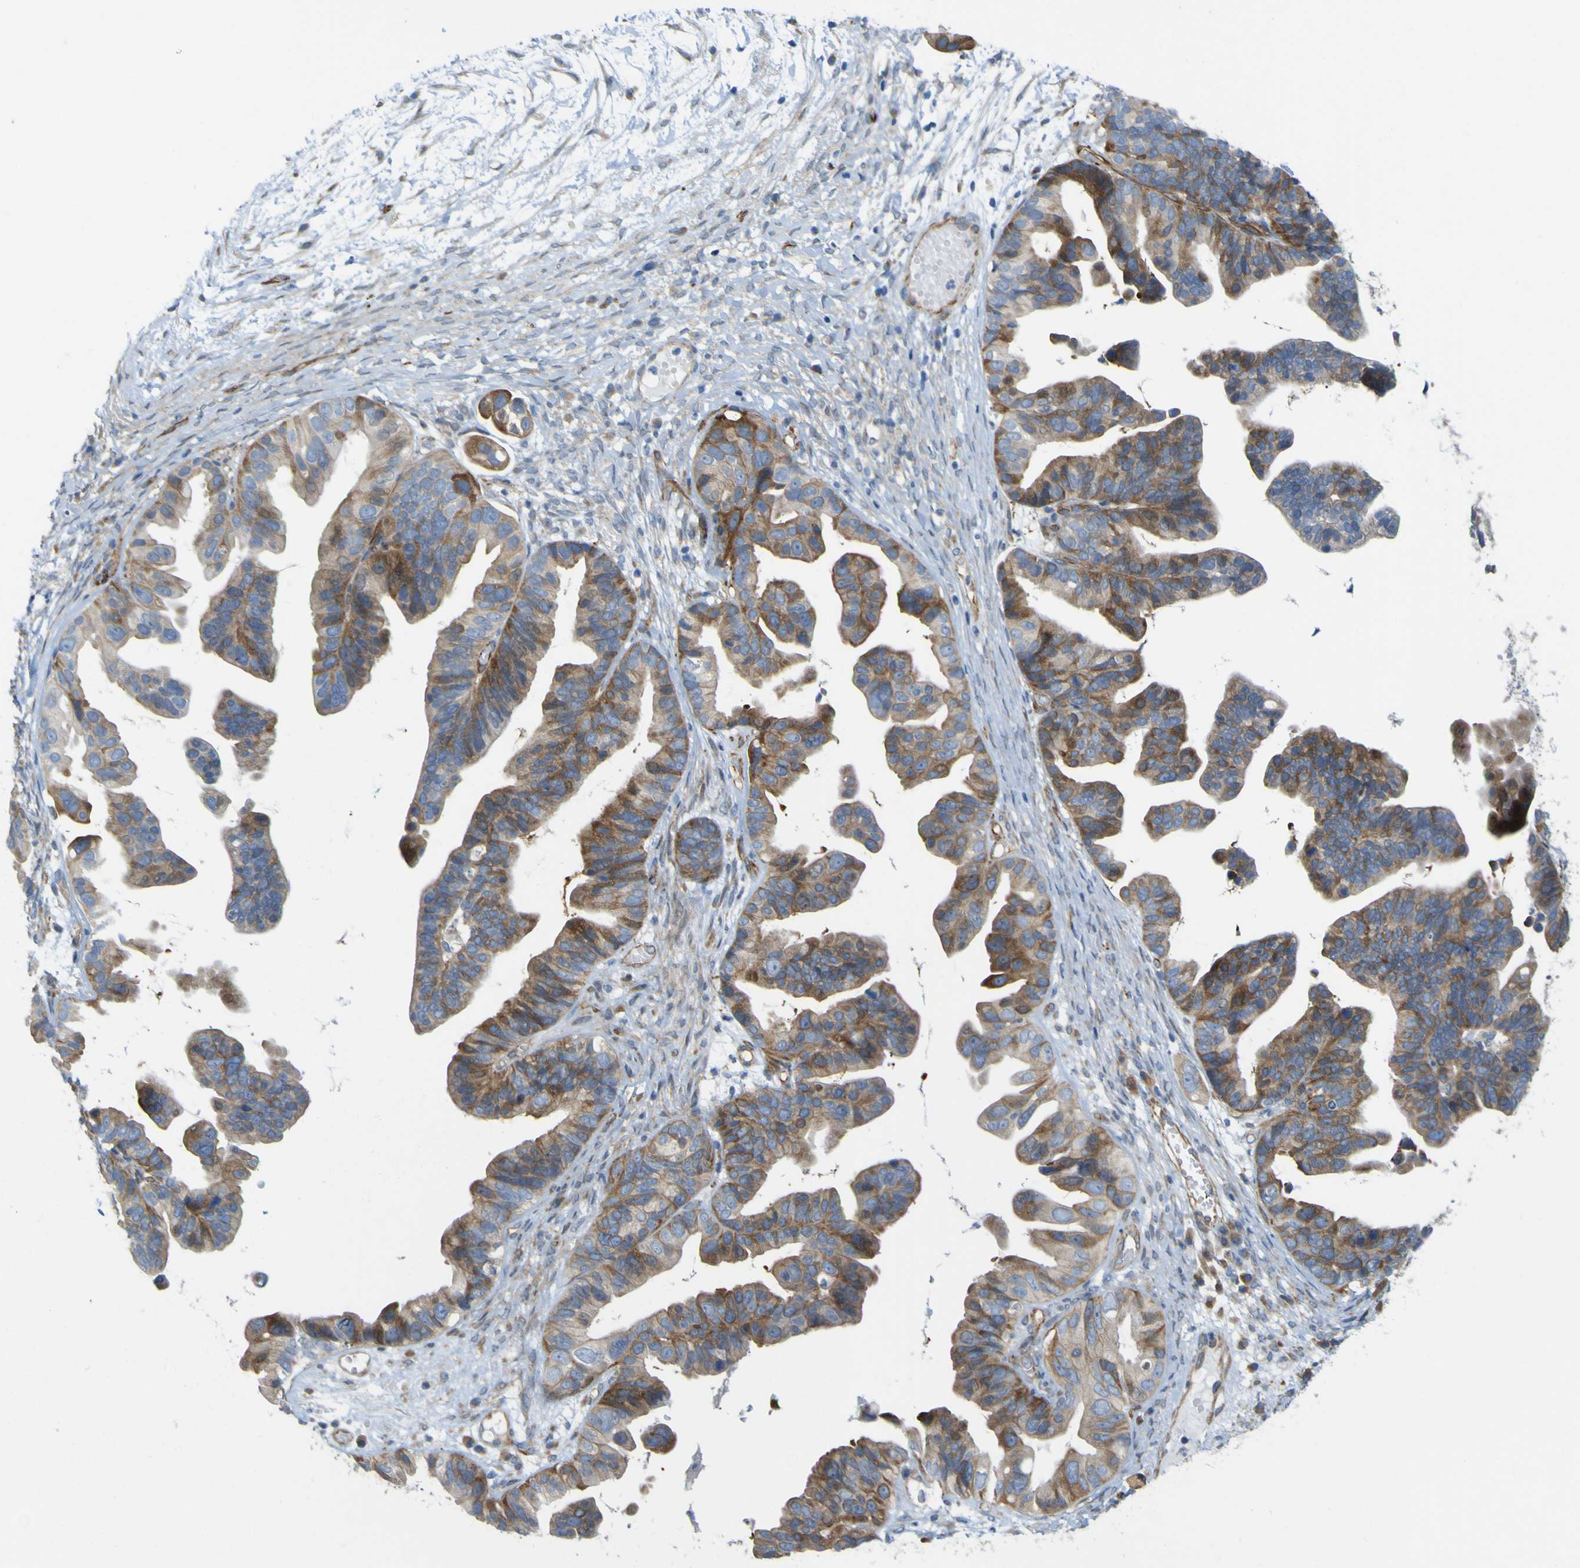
{"staining": {"intensity": "moderate", "quantity": ">75%", "location": "cytoplasmic/membranous"}, "tissue": "ovarian cancer", "cell_type": "Tumor cells", "image_type": "cancer", "snomed": [{"axis": "morphology", "description": "Cystadenocarcinoma, serous, NOS"}, {"axis": "topography", "description": "Ovary"}], "caption": "The photomicrograph reveals staining of serous cystadenocarcinoma (ovarian), revealing moderate cytoplasmic/membranous protein staining (brown color) within tumor cells.", "gene": "JPH1", "patient": {"sex": "female", "age": 56}}